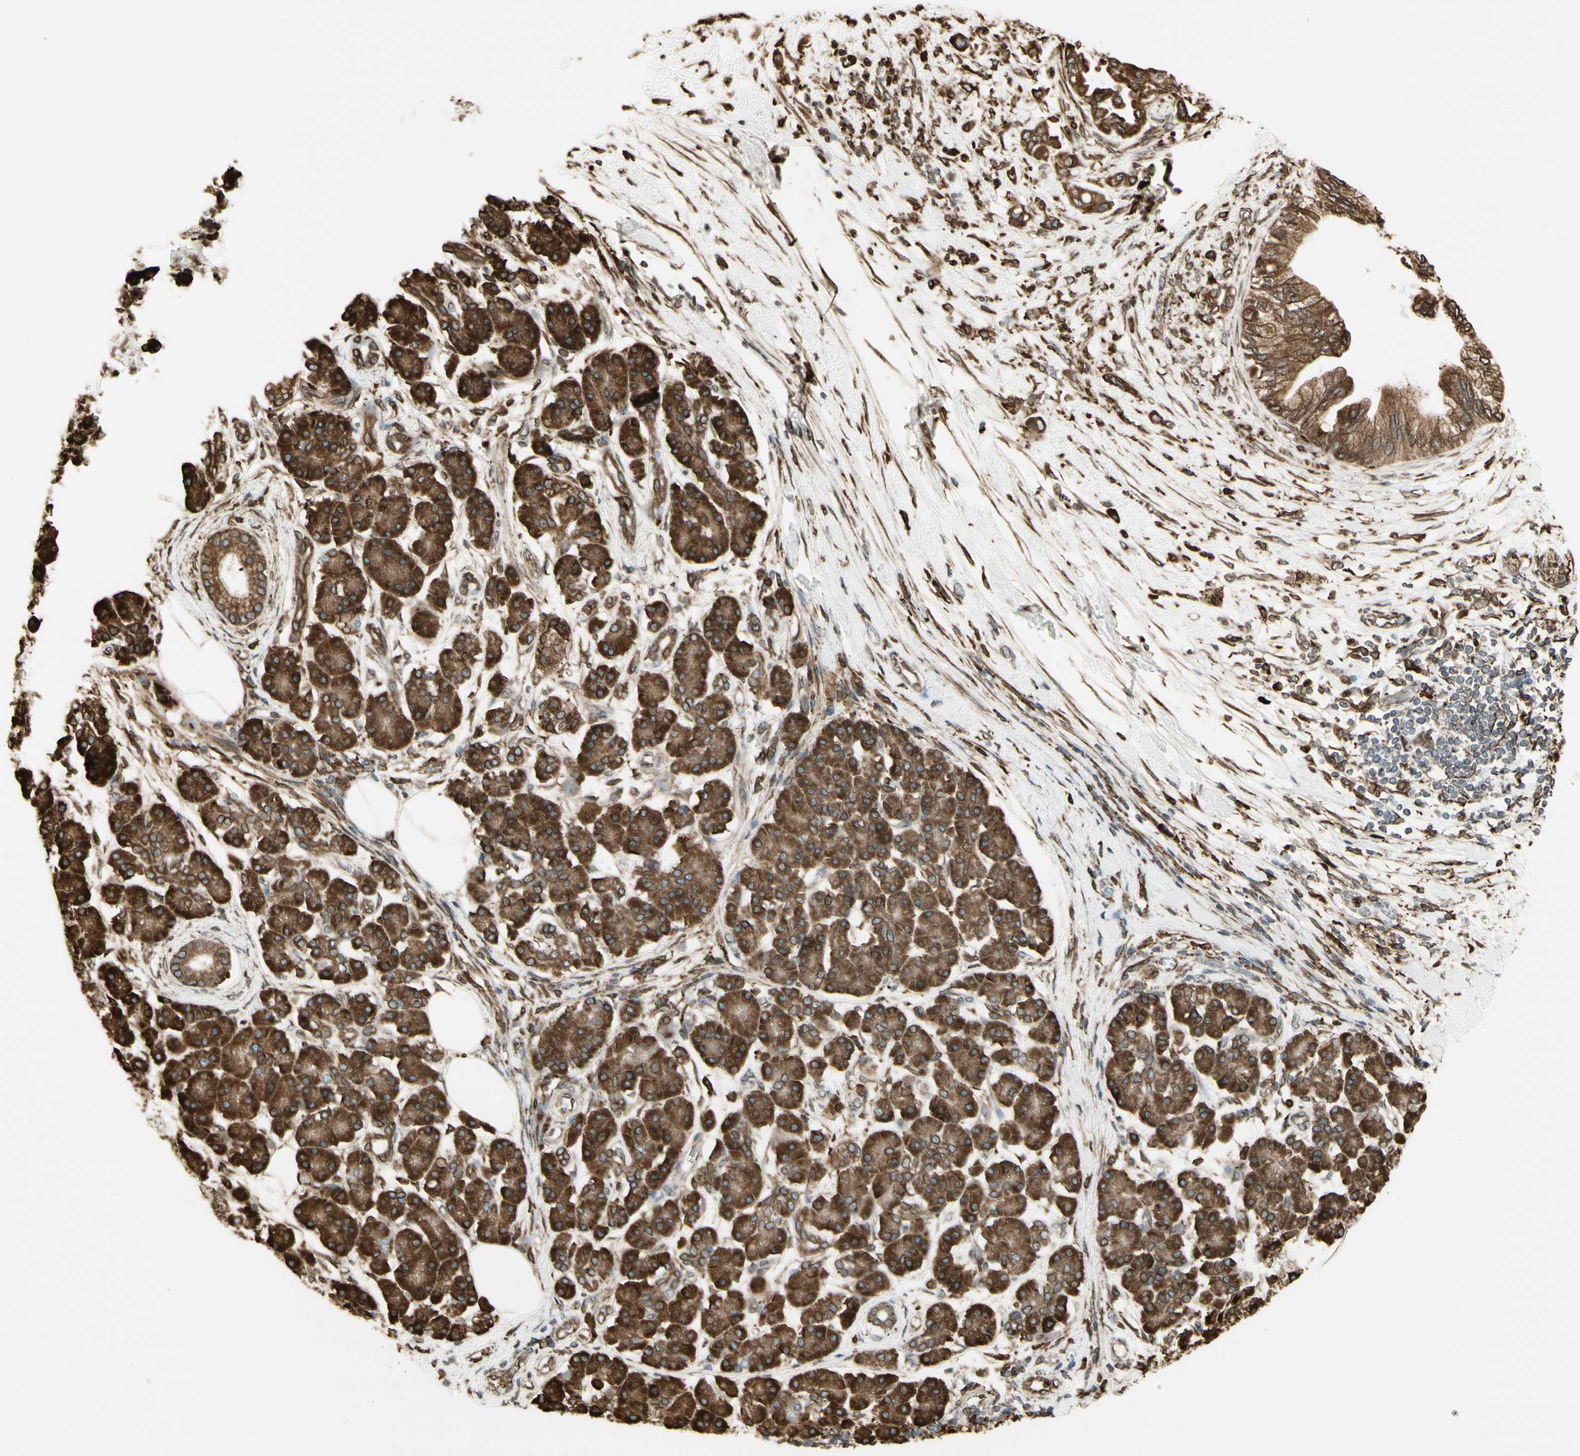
{"staining": {"intensity": "moderate", "quantity": ">75%", "location": "cytoplasmic/membranous"}, "tissue": "pancreatic cancer", "cell_type": "Tumor cells", "image_type": "cancer", "snomed": [{"axis": "morphology", "description": "Adenocarcinoma, NOS"}, {"axis": "morphology", "description": "Adenocarcinoma, metastatic, NOS"}, {"axis": "topography", "description": "Lymph node"}, {"axis": "topography", "description": "Pancreas"}, {"axis": "topography", "description": "Duodenum"}], "caption": "A high-resolution micrograph shows IHC staining of metastatic adenocarcinoma (pancreatic), which displays moderate cytoplasmic/membranous expression in approximately >75% of tumor cells.", "gene": "CANX", "patient": {"sex": "female", "age": 64}}